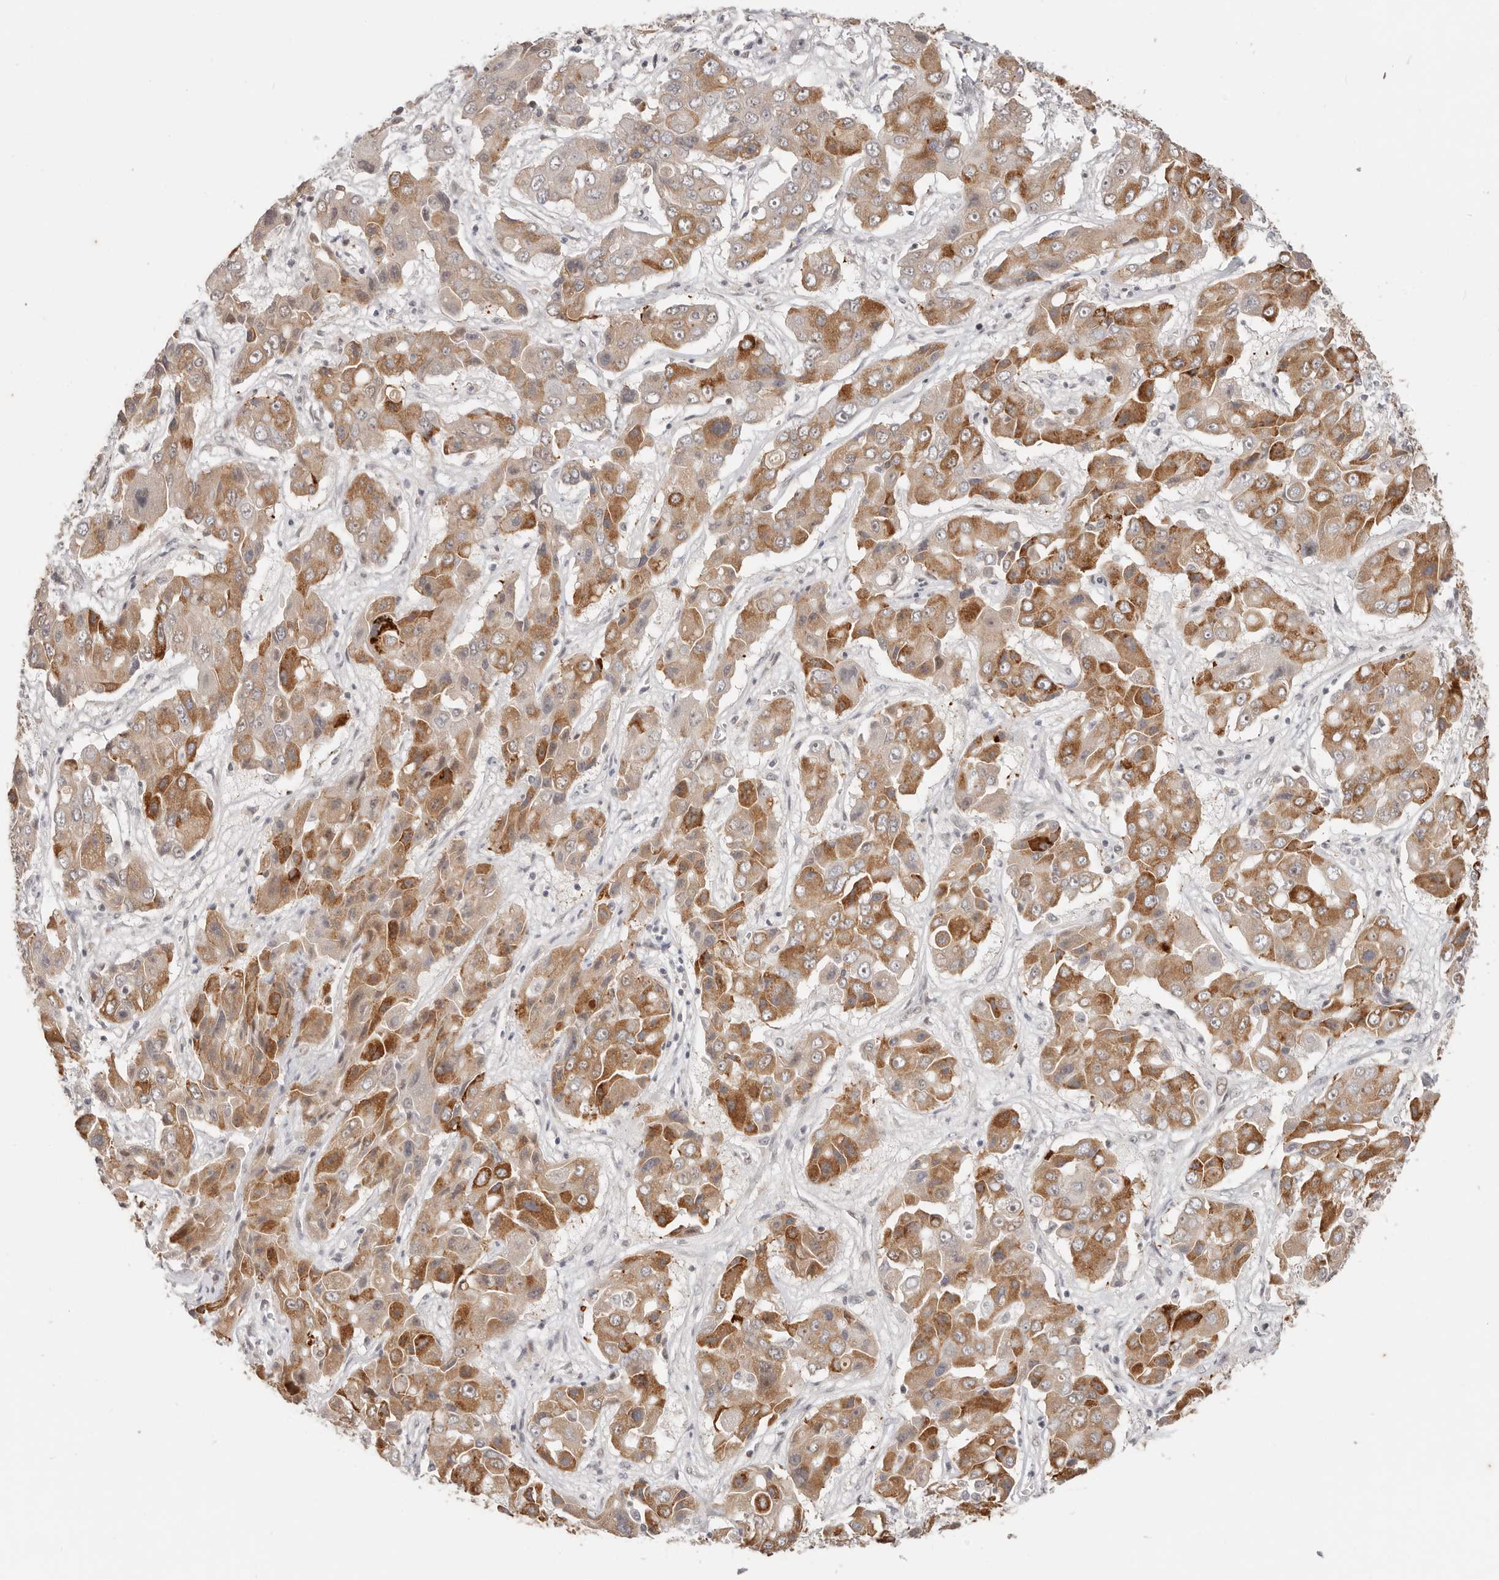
{"staining": {"intensity": "moderate", "quantity": ">75%", "location": "cytoplasmic/membranous"}, "tissue": "liver cancer", "cell_type": "Tumor cells", "image_type": "cancer", "snomed": [{"axis": "morphology", "description": "Cholangiocarcinoma"}, {"axis": "topography", "description": "Liver"}], "caption": "A brown stain highlights moderate cytoplasmic/membranous positivity of a protein in liver cancer (cholangiocarcinoma) tumor cells.", "gene": "RFC2", "patient": {"sex": "male", "age": 67}}